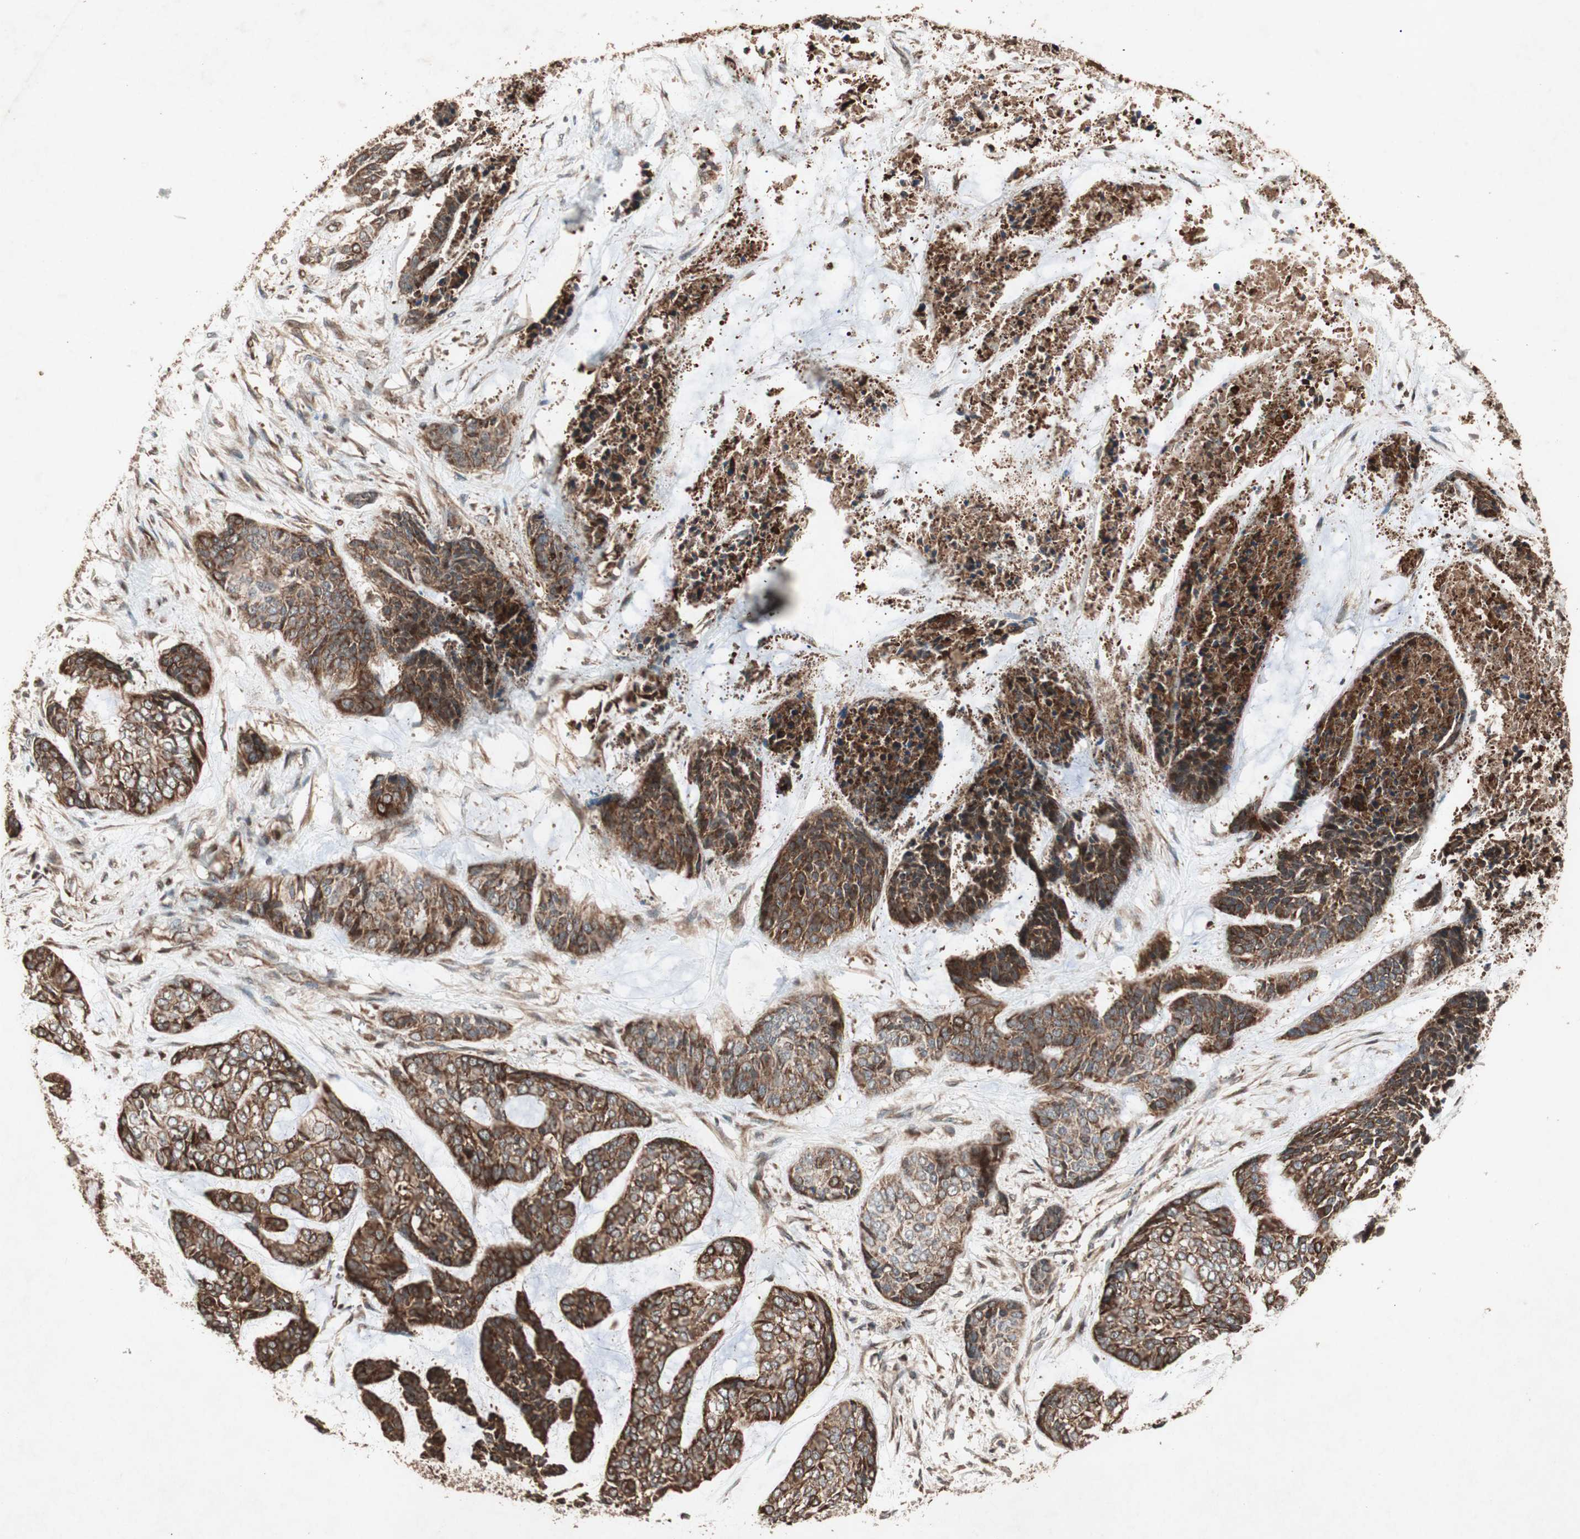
{"staining": {"intensity": "strong", "quantity": ">75%", "location": "cytoplasmic/membranous"}, "tissue": "skin cancer", "cell_type": "Tumor cells", "image_type": "cancer", "snomed": [{"axis": "morphology", "description": "Basal cell carcinoma"}, {"axis": "topography", "description": "Skin"}], "caption": "This image demonstrates immunohistochemistry (IHC) staining of basal cell carcinoma (skin), with high strong cytoplasmic/membranous expression in approximately >75% of tumor cells.", "gene": "RAB1A", "patient": {"sex": "female", "age": 64}}